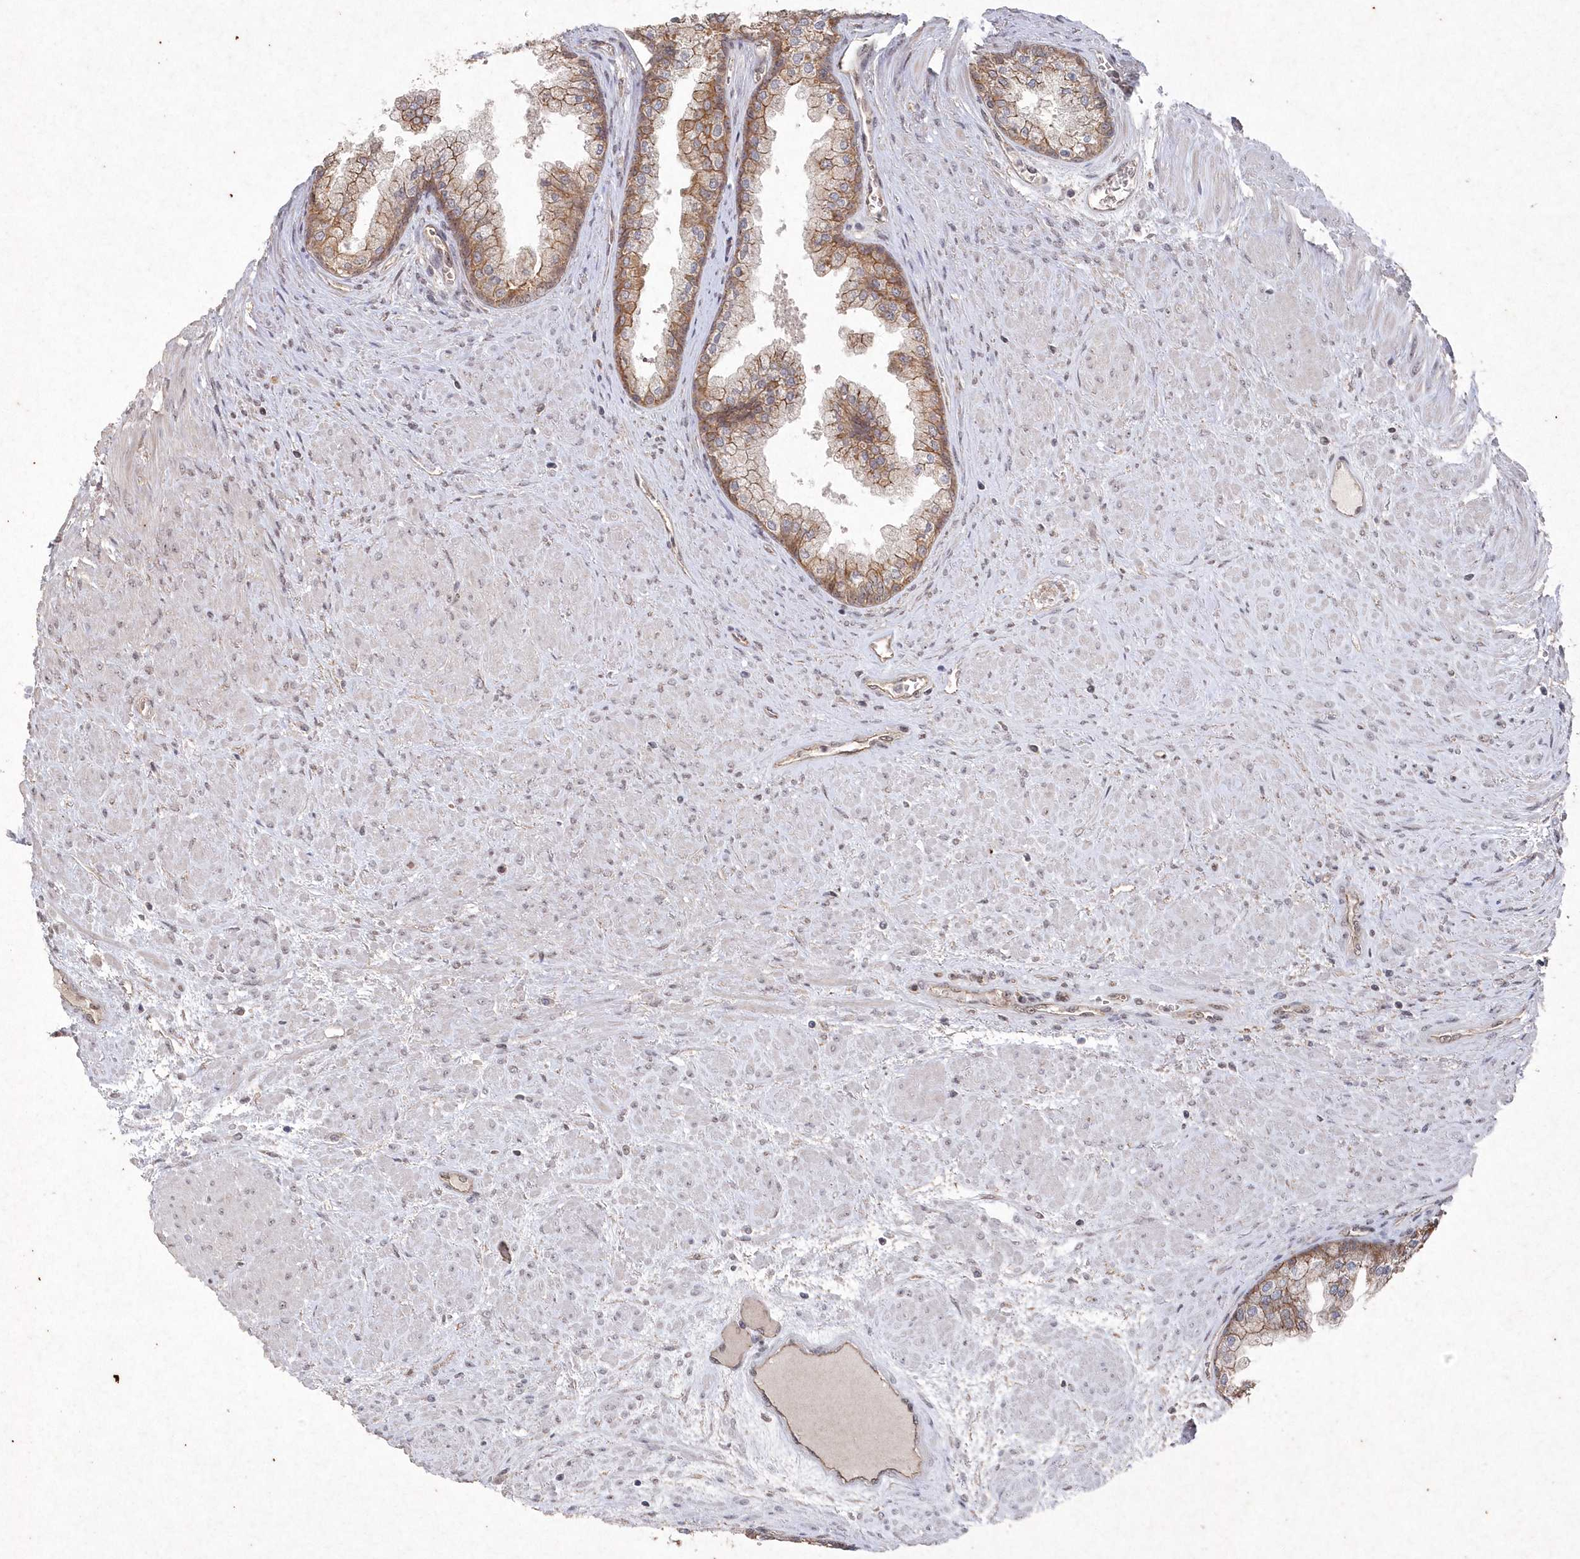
{"staining": {"intensity": "moderate", "quantity": ">75%", "location": "cytoplasmic/membranous"}, "tissue": "prostate cancer", "cell_type": "Tumor cells", "image_type": "cancer", "snomed": [{"axis": "morphology", "description": "Normal tissue, NOS"}, {"axis": "morphology", "description": "Adenocarcinoma, Low grade"}, {"axis": "topography", "description": "Prostate"}, {"axis": "topography", "description": "Peripheral nerve tissue"}], "caption": "Immunohistochemical staining of prostate cancer (low-grade adenocarcinoma) displays medium levels of moderate cytoplasmic/membranous protein positivity in about >75% of tumor cells. The protein is stained brown, and the nuclei are stained in blue (DAB IHC with brightfield microscopy, high magnification).", "gene": "VSIG2", "patient": {"sex": "male", "age": 71}}